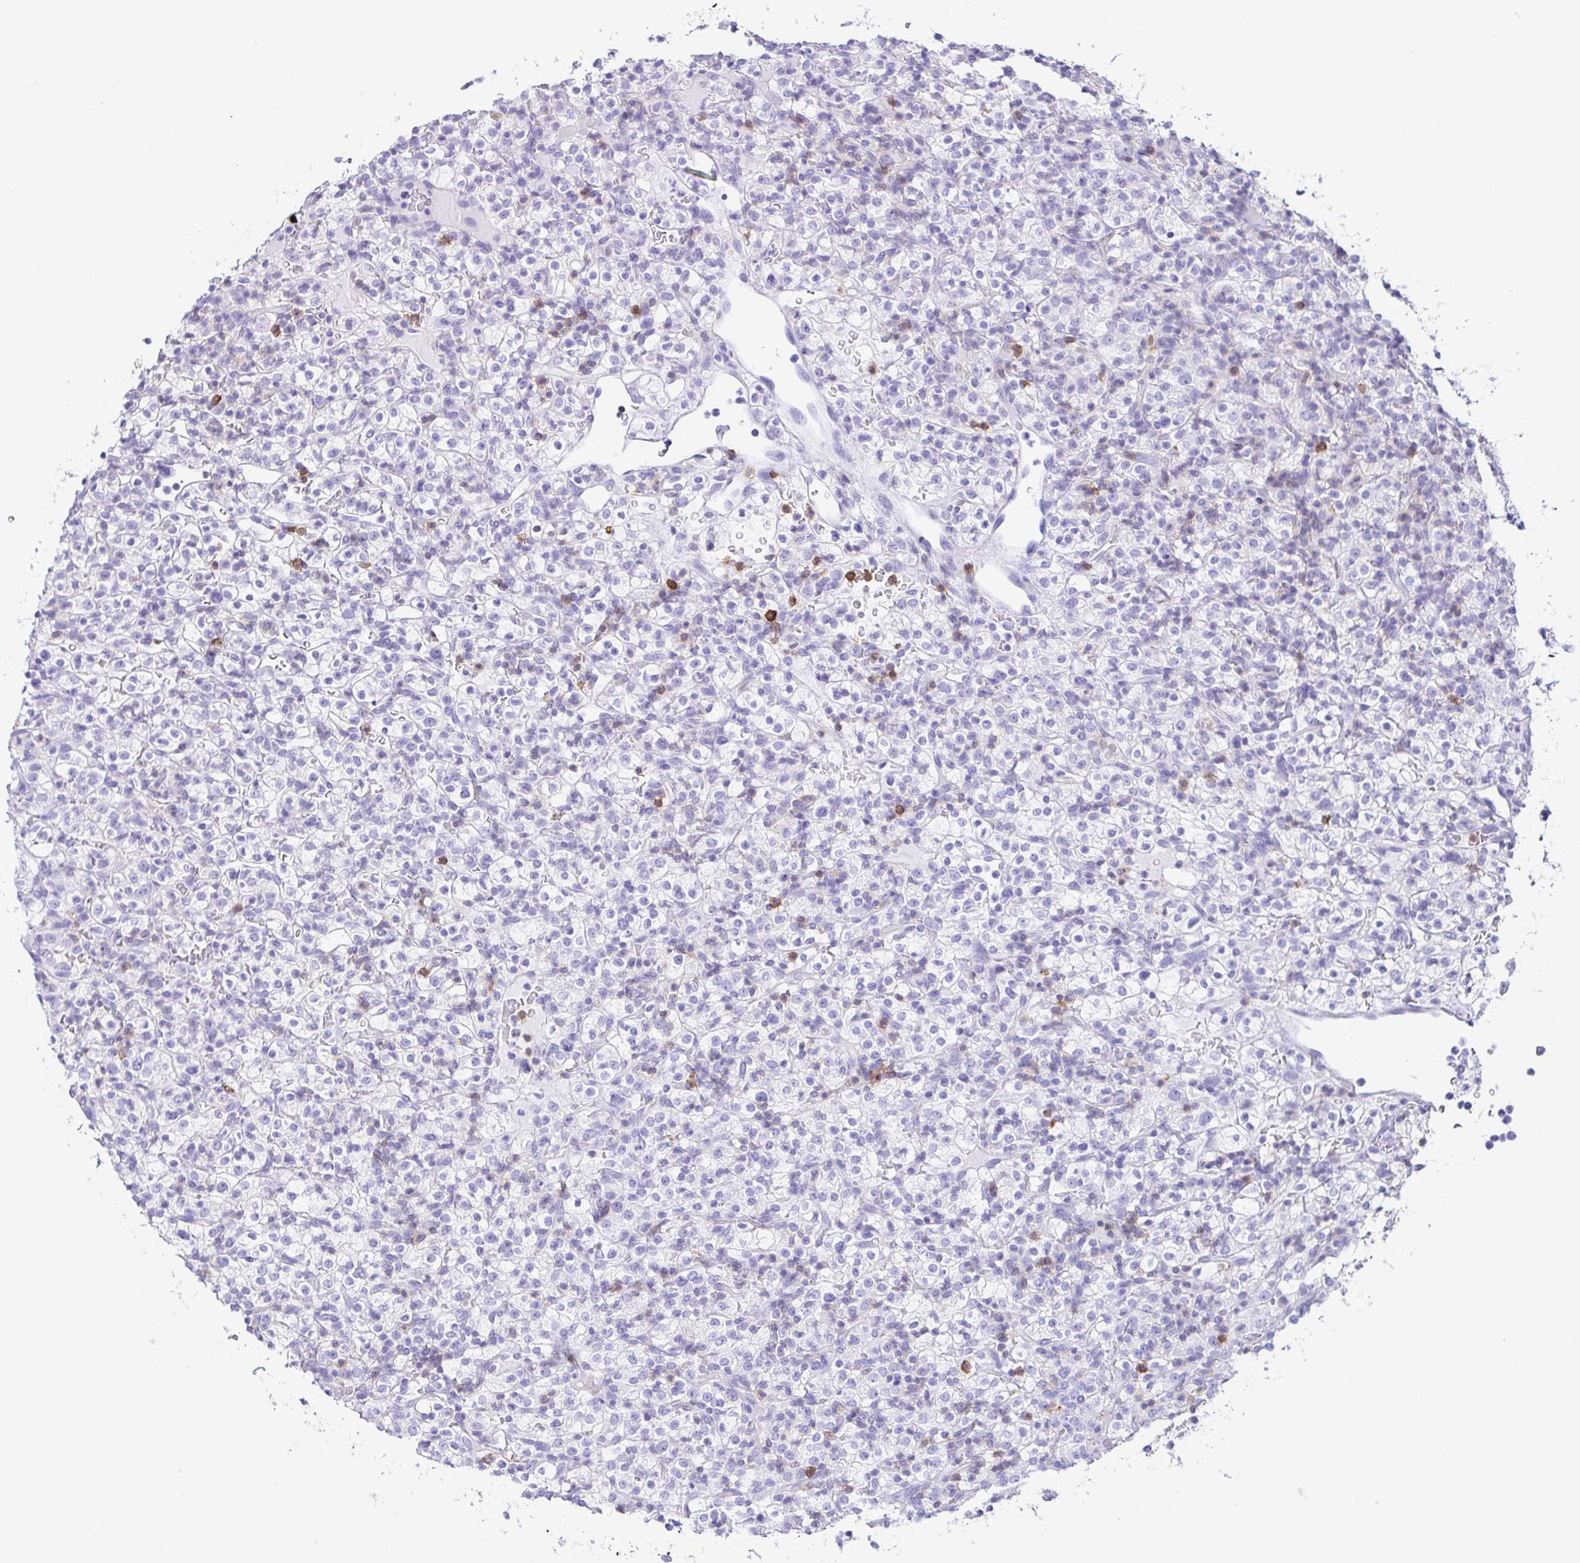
{"staining": {"intensity": "negative", "quantity": "none", "location": "none"}, "tissue": "renal cancer", "cell_type": "Tumor cells", "image_type": "cancer", "snomed": [{"axis": "morphology", "description": "Normal tissue, NOS"}, {"axis": "morphology", "description": "Adenocarcinoma, NOS"}, {"axis": "topography", "description": "Kidney"}], "caption": "Immunohistochemistry of human adenocarcinoma (renal) shows no positivity in tumor cells.", "gene": "CD5", "patient": {"sex": "female", "age": 72}}